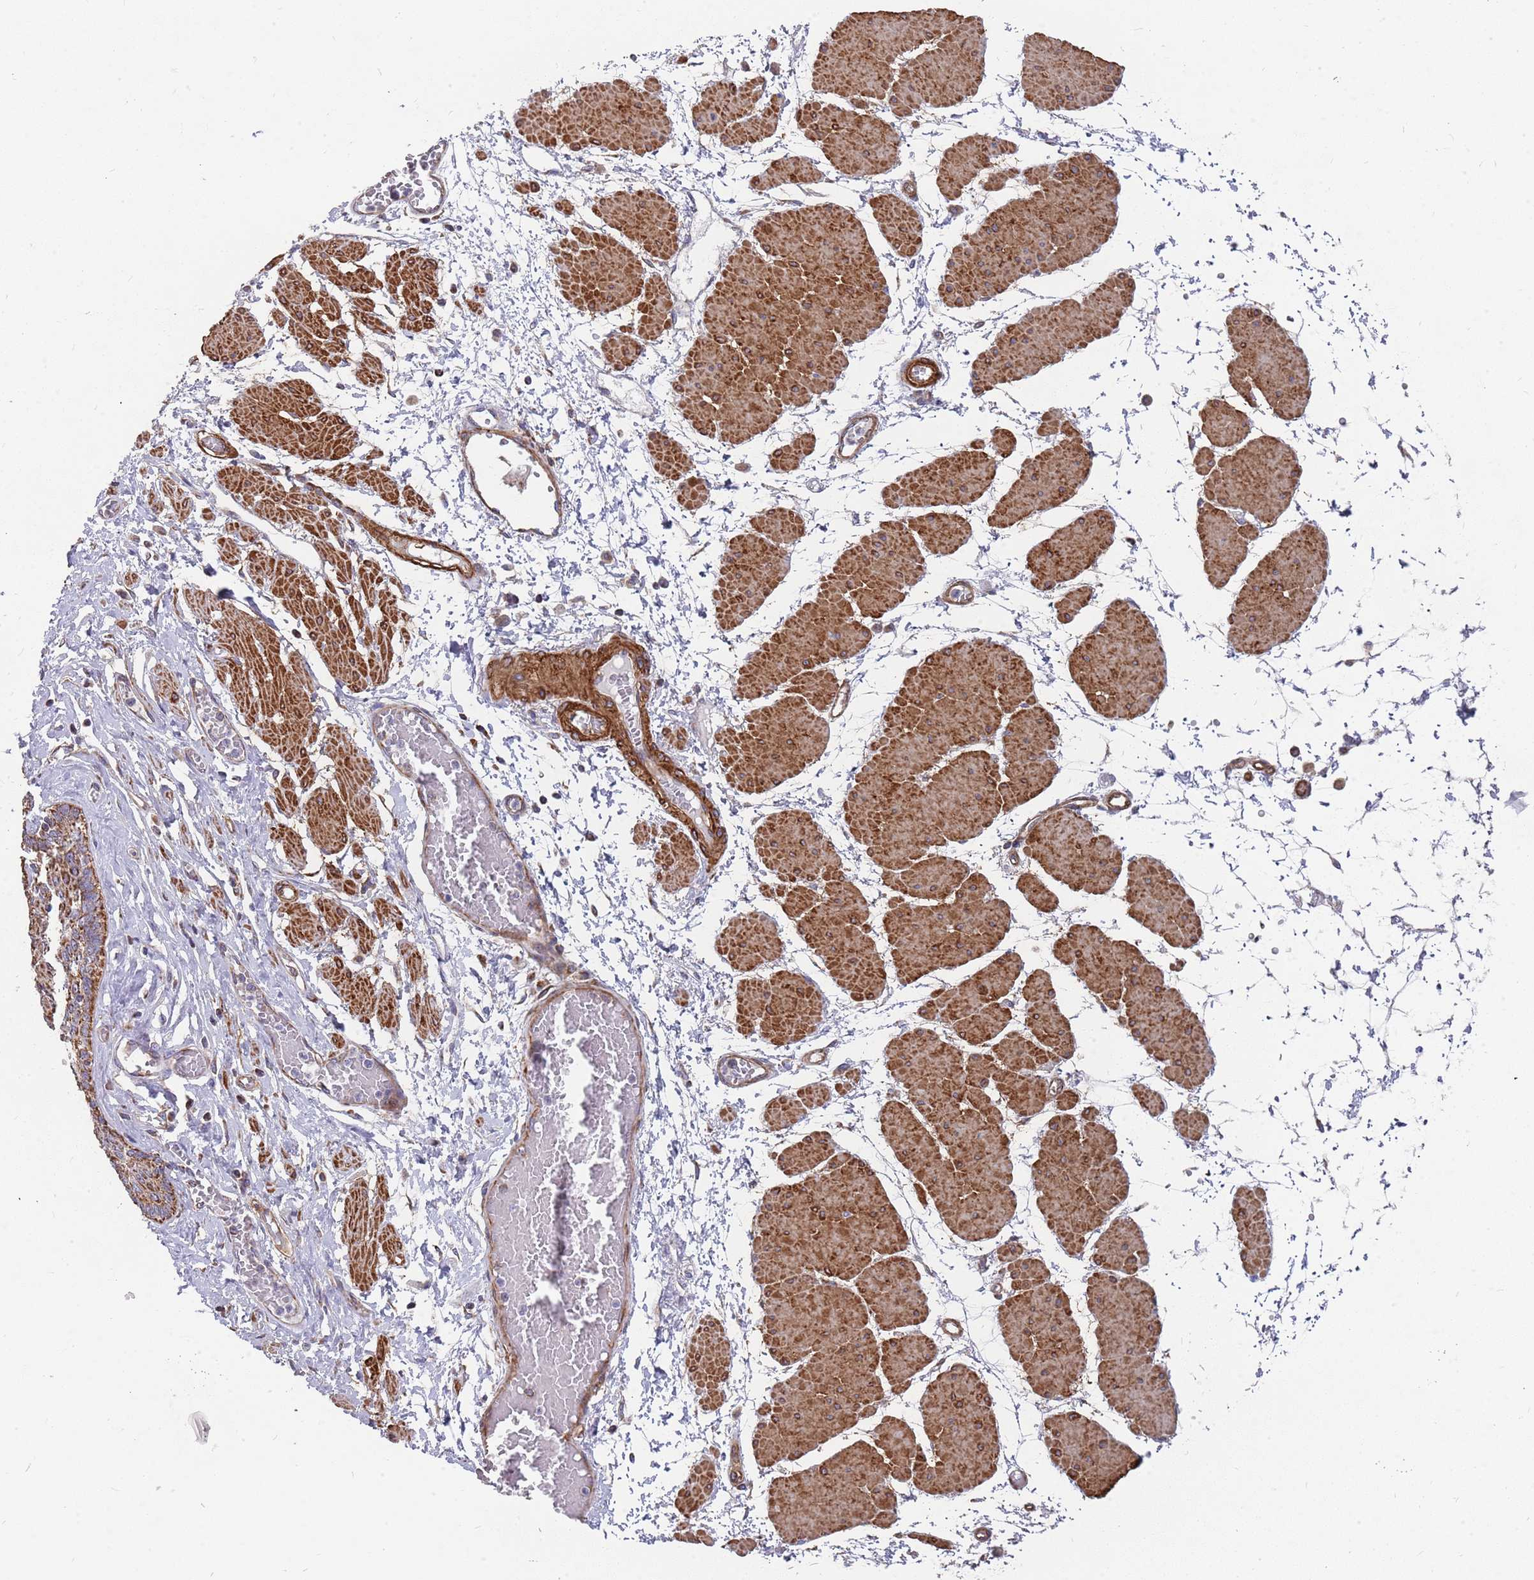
{"staining": {"intensity": "strong", "quantity": ">75%", "location": "cytoplasmic/membranous"}, "tissue": "esophagus", "cell_type": "Squamous epithelial cells", "image_type": "normal", "snomed": [{"axis": "morphology", "description": "Normal tissue, NOS"}, {"axis": "topography", "description": "Esophagus"}], "caption": "Immunohistochemical staining of benign esophagus shows high levels of strong cytoplasmic/membranous positivity in about >75% of squamous epithelial cells. The protein is shown in brown color, while the nuclei are stained blue.", "gene": "WDFY3", "patient": {"sex": "male", "age": 60}}